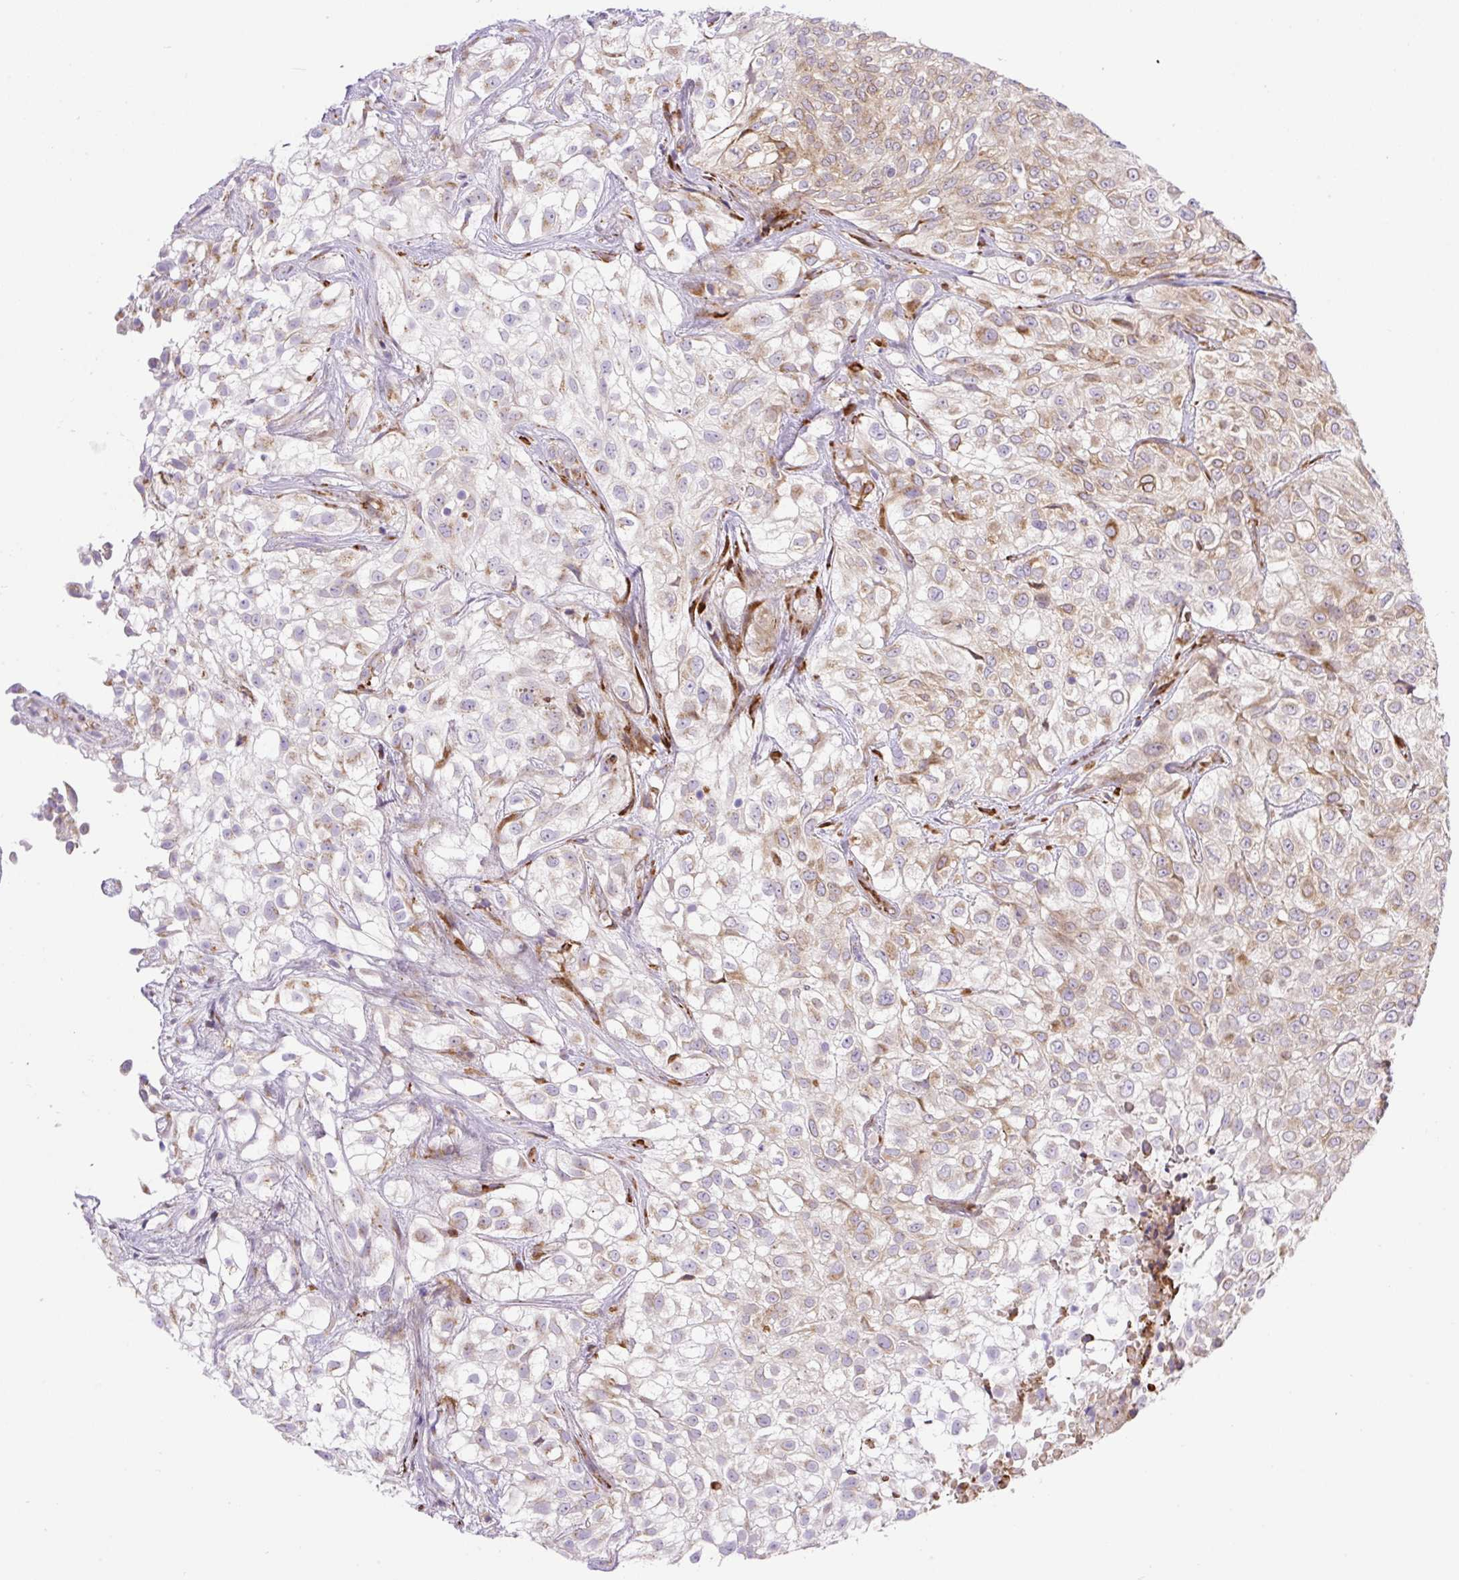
{"staining": {"intensity": "weak", "quantity": "25%-75%", "location": "cytoplasmic/membranous"}, "tissue": "urothelial cancer", "cell_type": "Tumor cells", "image_type": "cancer", "snomed": [{"axis": "morphology", "description": "Urothelial carcinoma, High grade"}, {"axis": "topography", "description": "Urinary bladder"}], "caption": "Protein staining by immunohistochemistry displays weak cytoplasmic/membranous positivity in approximately 25%-75% of tumor cells in high-grade urothelial carcinoma.", "gene": "RAB30", "patient": {"sex": "male", "age": 56}}